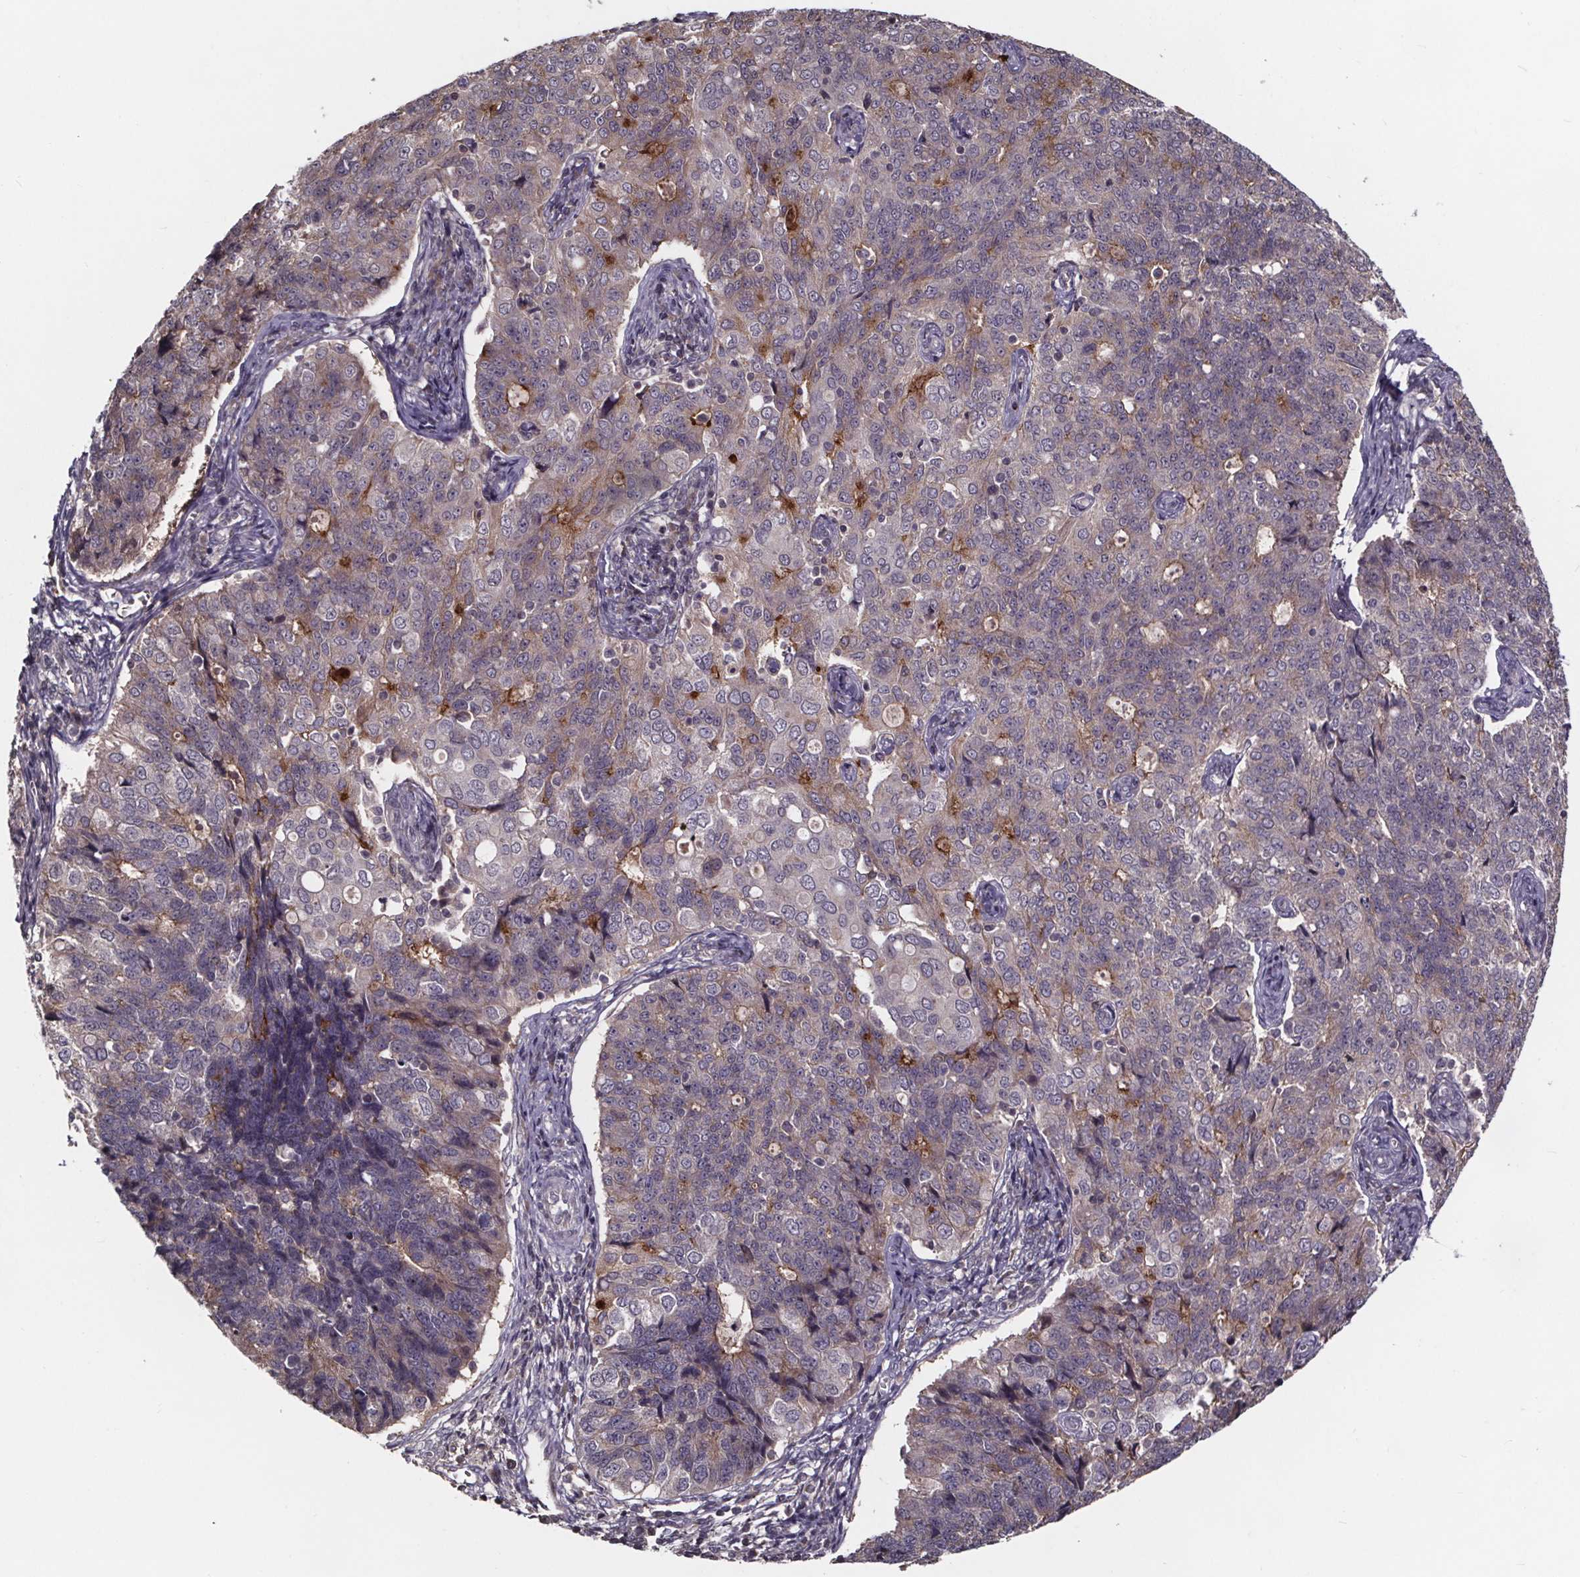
{"staining": {"intensity": "moderate", "quantity": "<25%", "location": "cytoplasmic/membranous"}, "tissue": "endometrial cancer", "cell_type": "Tumor cells", "image_type": "cancer", "snomed": [{"axis": "morphology", "description": "Adenocarcinoma, NOS"}, {"axis": "topography", "description": "Endometrium"}], "caption": "A brown stain labels moderate cytoplasmic/membranous expression of a protein in endometrial cancer tumor cells. (IHC, brightfield microscopy, high magnification).", "gene": "SMIM1", "patient": {"sex": "female", "age": 43}}